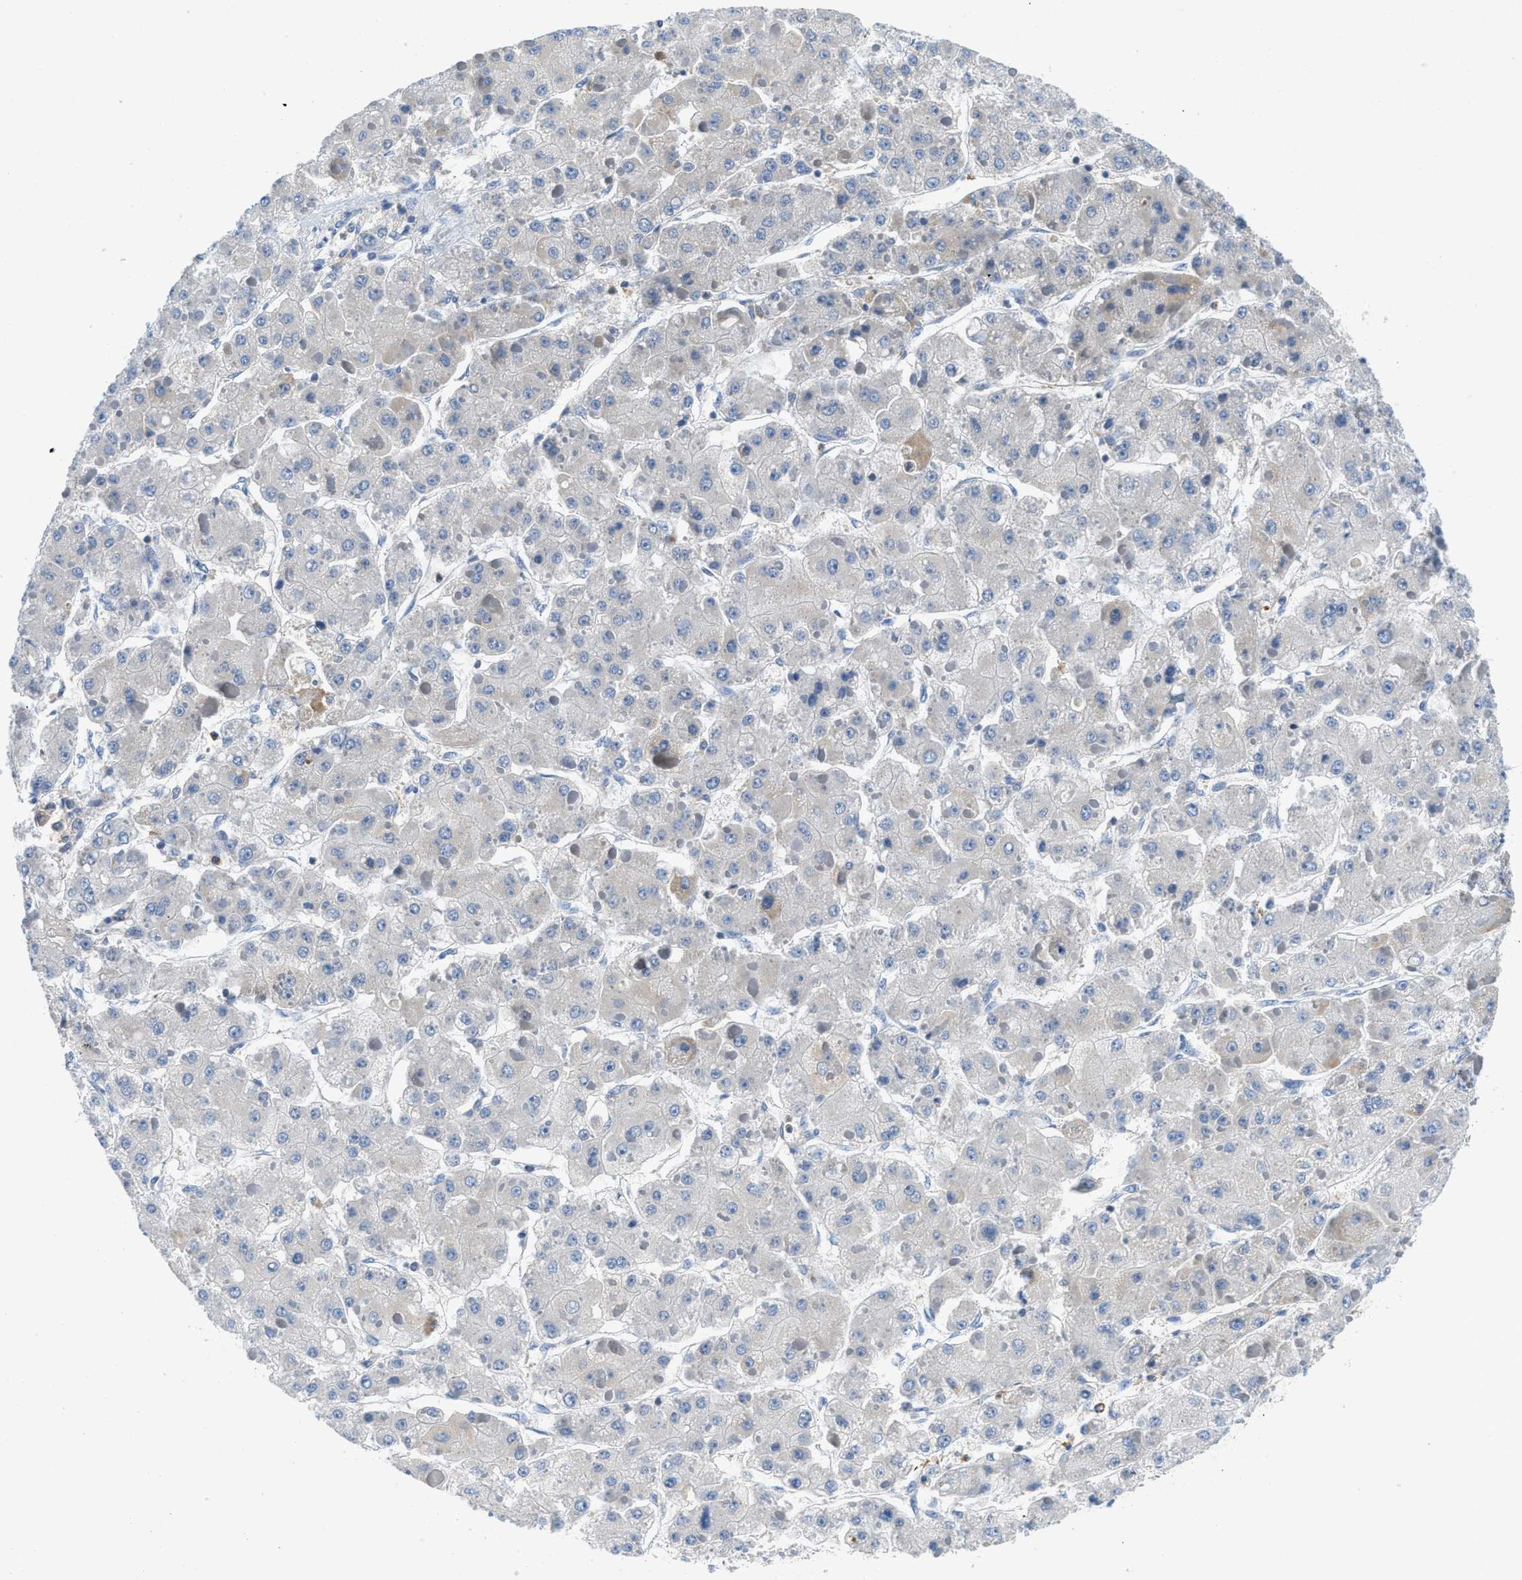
{"staining": {"intensity": "negative", "quantity": "none", "location": "none"}, "tissue": "liver cancer", "cell_type": "Tumor cells", "image_type": "cancer", "snomed": [{"axis": "morphology", "description": "Carcinoma, Hepatocellular, NOS"}, {"axis": "topography", "description": "Liver"}], "caption": "Immunohistochemistry of human liver cancer shows no staining in tumor cells. (Brightfield microscopy of DAB (3,3'-diaminobenzidine) immunohistochemistry at high magnification).", "gene": "FAM151A", "patient": {"sex": "female", "age": 73}}